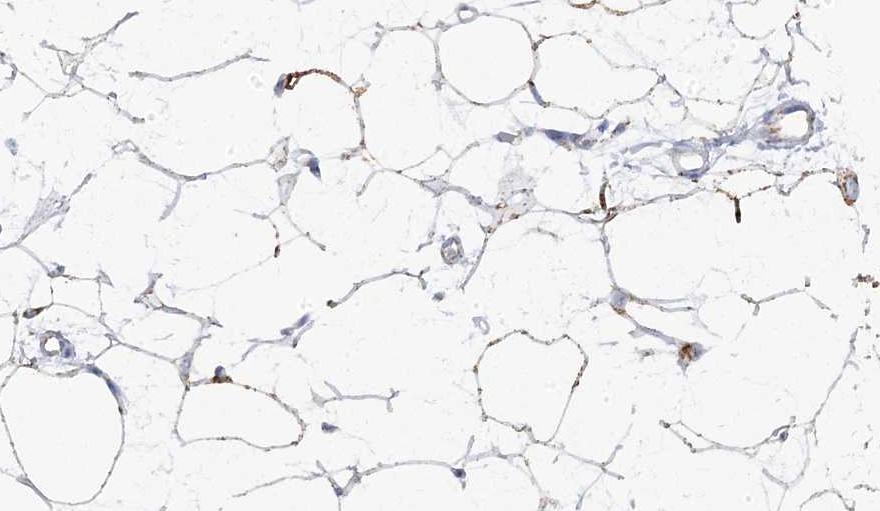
{"staining": {"intensity": "moderate", "quantity": ">75%", "location": "cytoplasmic/membranous"}, "tissue": "adipose tissue", "cell_type": "Adipocytes", "image_type": "normal", "snomed": [{"axis": "morphology", "description": "Normal tissue, NOS"}, {"axis": "topography", "description": "Breast"}], "caption": "Protein analysis of normal adipose tissue shows moderate cytoplasmic/membranous expression in about >75% of adipocytes.", "gene": "PCCB", "patient": {"sex": "female", "age": 23}}